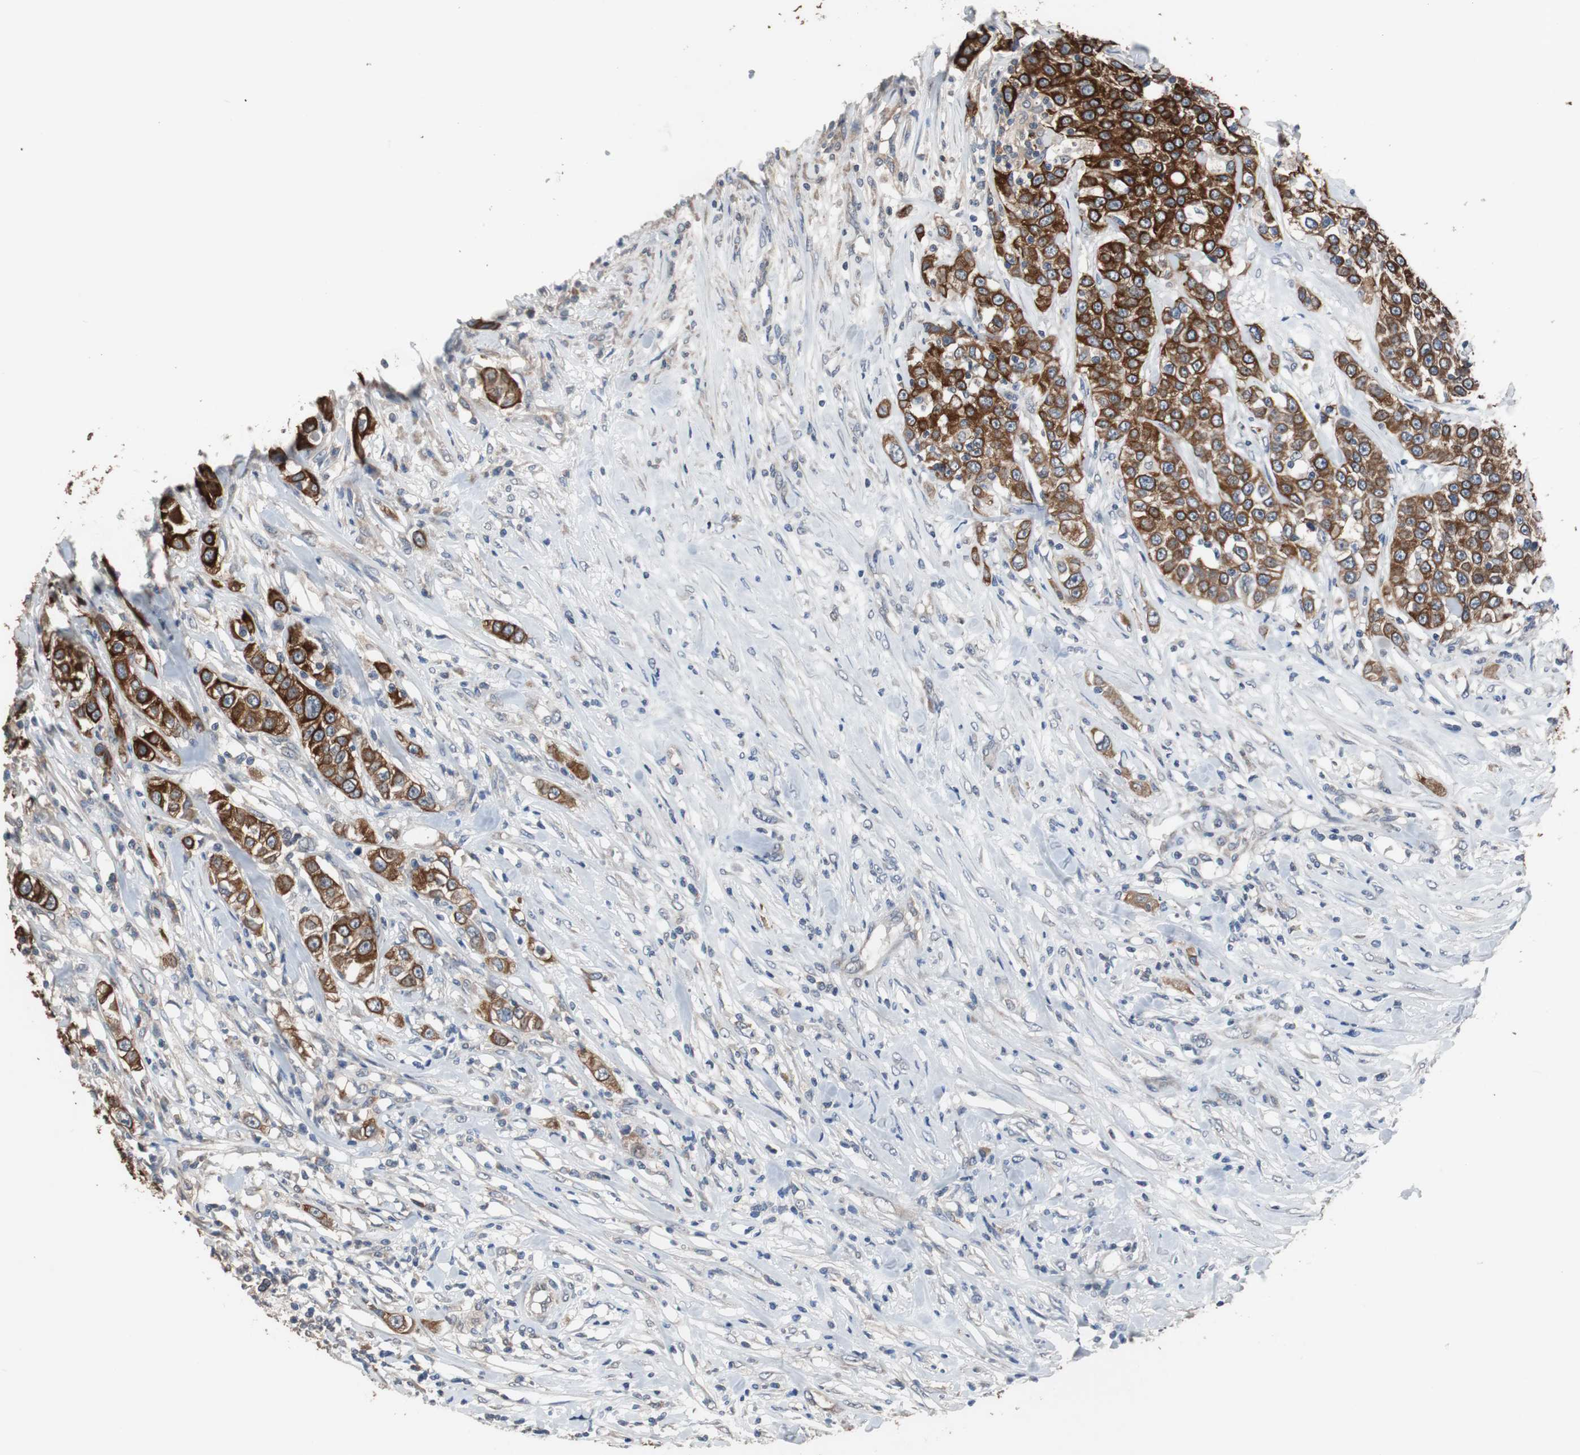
{"staining": {"intensity": "strong", "quantity": ">75%", "location": "cytoplasmic/membranous"}, "tissue": "urothelial cancer", "cell_type": "Tumor cells", "image_type": "cancer", "snomed": [{"axis": "morphology", "description": "Urothelial carcinoma, High grade"}, {"axis": "topography", "description": "Urinary bladder"}], "caption": "Protein expression analysis of urothelial cancer demonstrates strong cytoplasmic/membranous positivity in approximately >75% of tumor cells.", "gene": "USP10", "patient": {"sex": "female", "age": 80}}